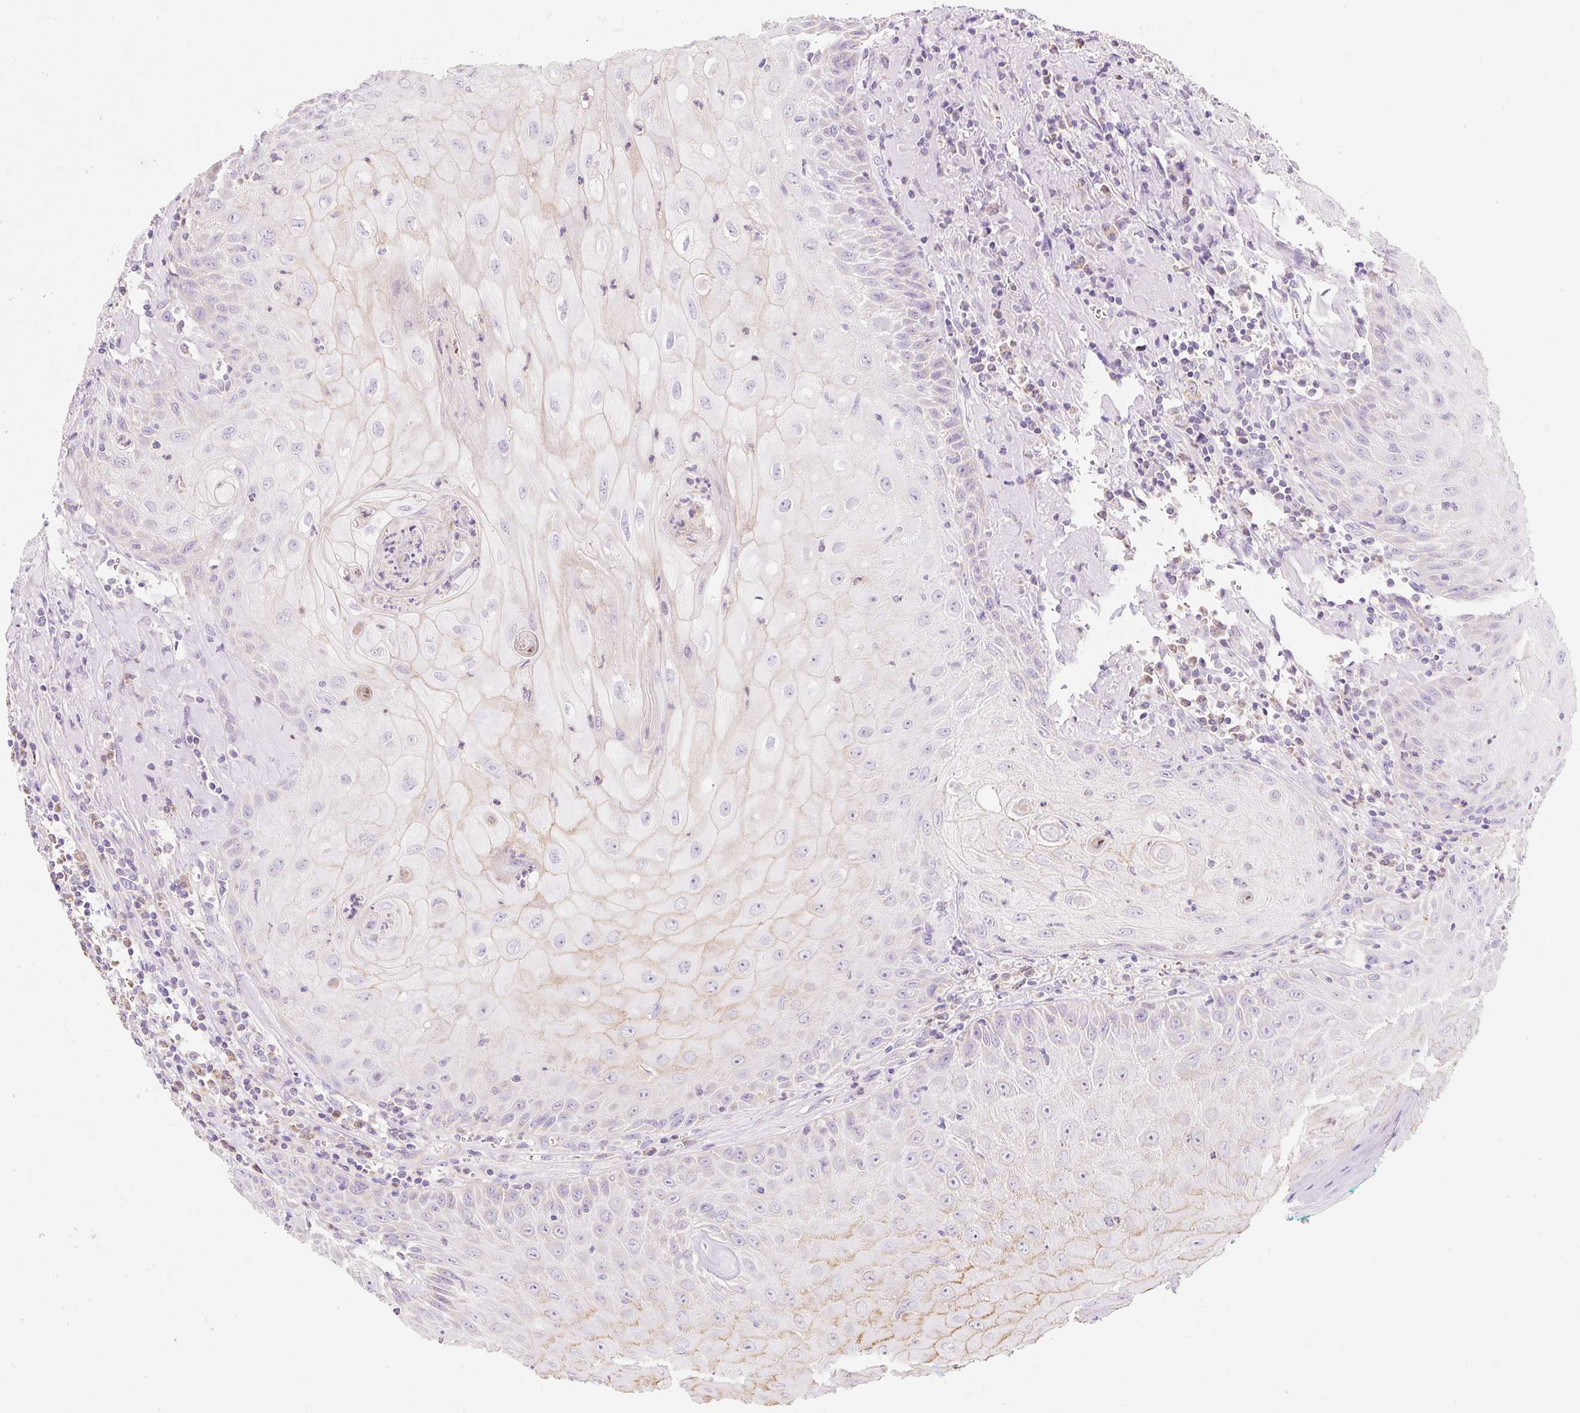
{"staining": {"intensity": "weak", "quantity": "<25%", "location": "cytoplasmic/membranous"}, "tissue": "head and neck cancer", "cell_type": "Tumor cells", "image_type": "cancer", "snomed": [{"axis": "morphology", "description": "Normal tissue, NOS"}, {"axis": "morphology", "description": "Squamous cell carcinoma, NOS"}, {"axis": "topography", "description": "Oral tissue"}, {"axis": "topography", "description": "Head-Neck"}], "caption": "Human head and neck cancer (squamous cell carcinoma) stained for a protein using IHC demonstrates no staining in tumor cells.", "gene": "DHX35", "patient": {"sex": "female", "age": 70}}